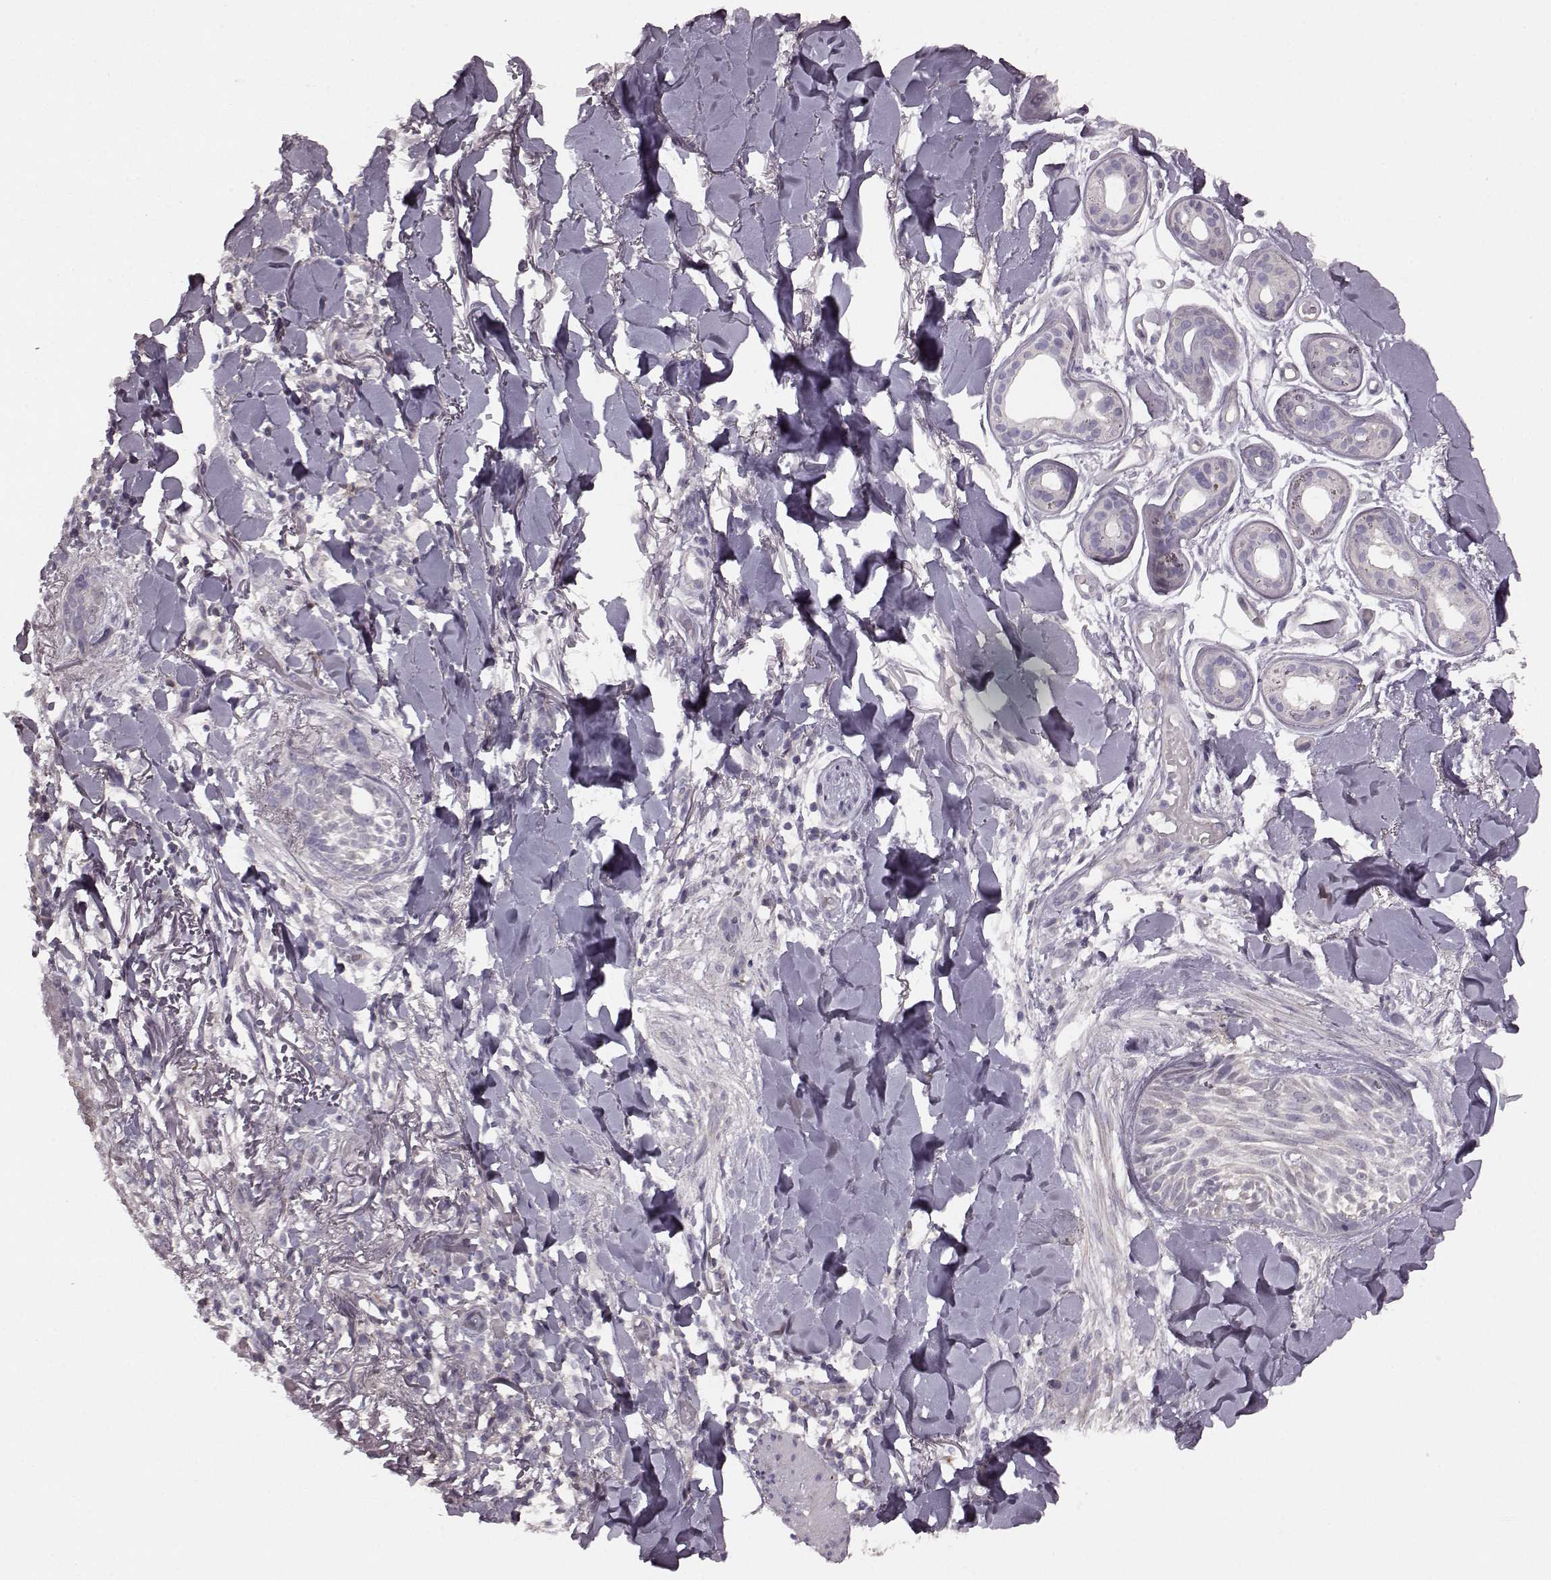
{"staining": {"intensity": "negative", "quantity": "none", "location": "none"}, "tissue": "skin cancer", "cell_type": "Tumor cells", "image_type": "cancer", "snomed": [{"axis": "morphology", "description": "Normal tissue, NOS"}, {"axis": "morphology", "description": "Basal cell carcinoma"}, {"axis": "topography", "description": "Skin"}], "caption": "Tumor cells show no significant protein staining in skin cancer (basal cell carcinoma).", "gene": "PDCD1", "patient": {"sex": "male", "age": 84}}